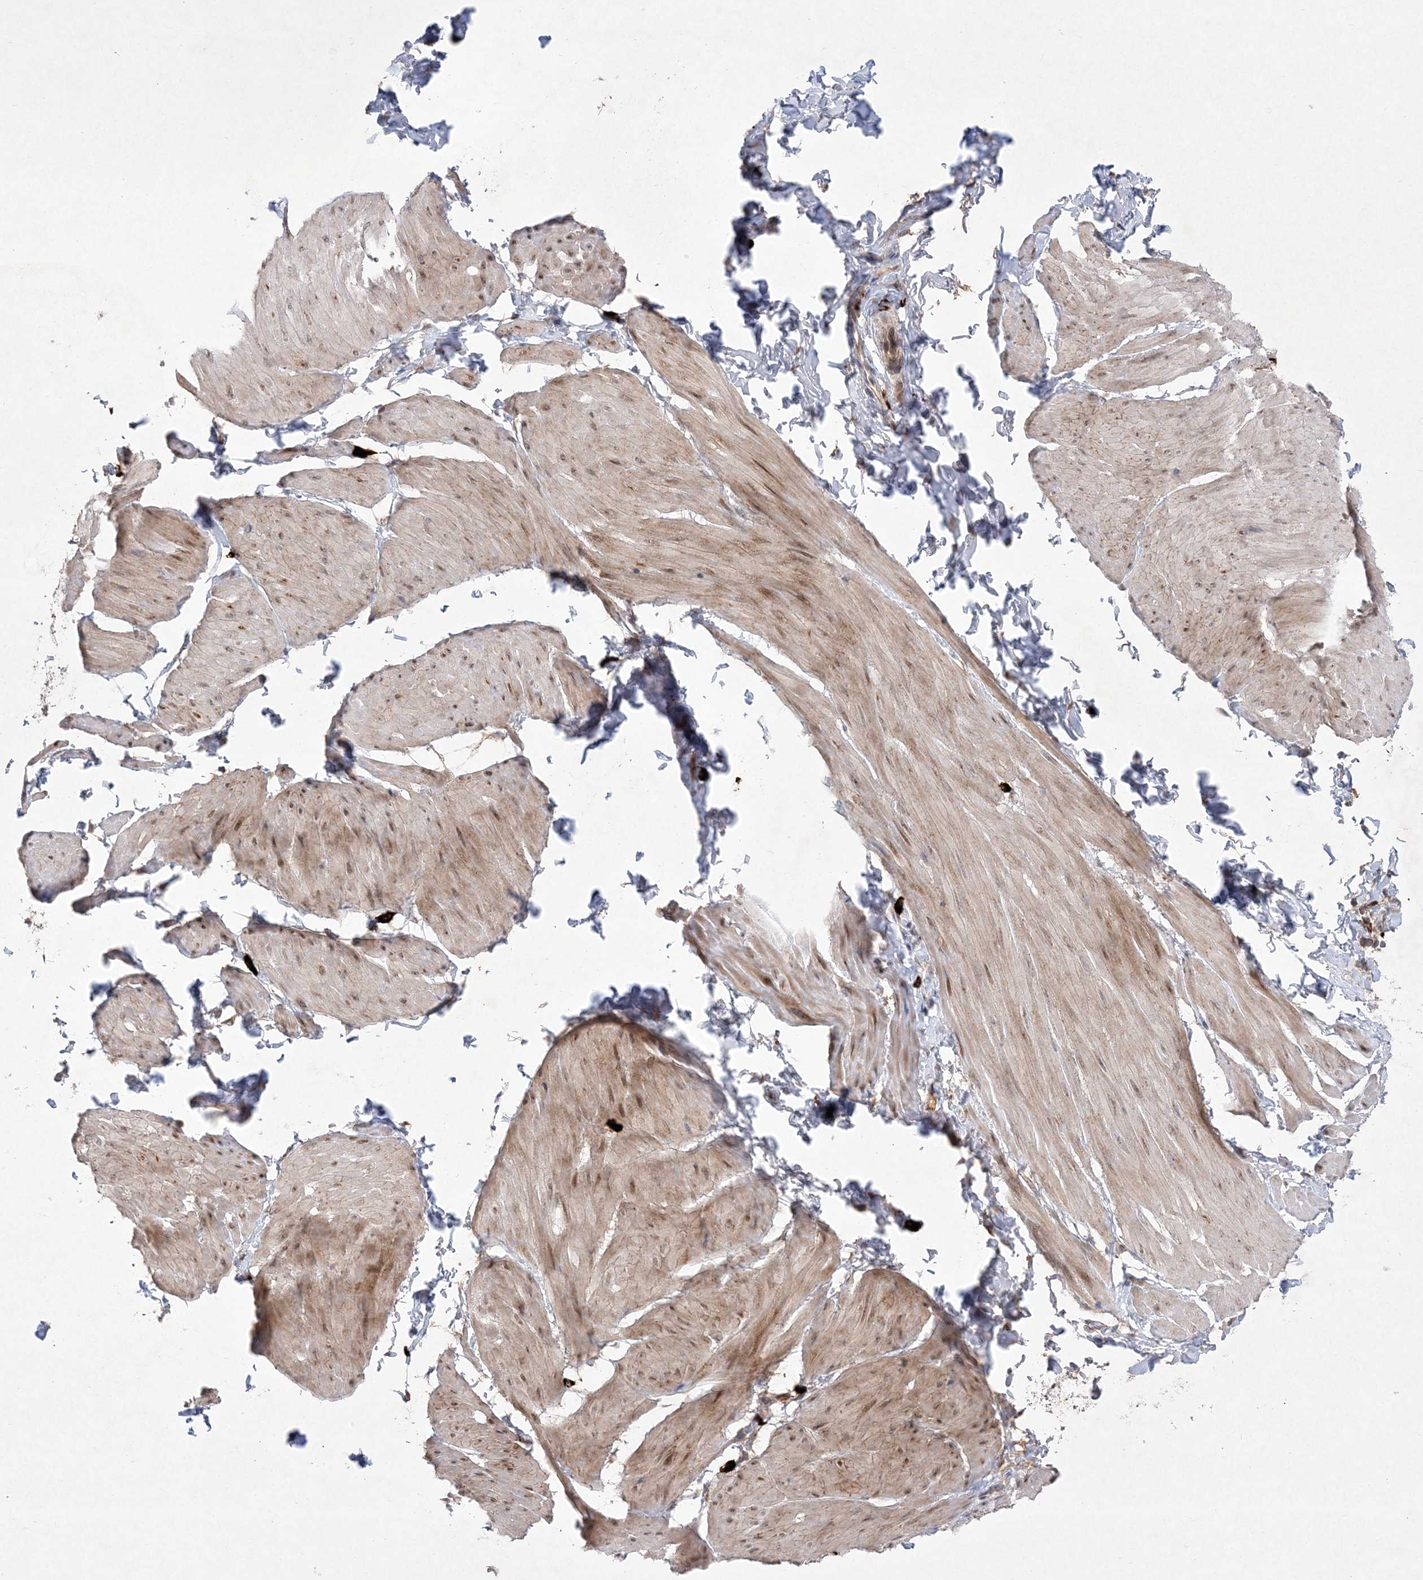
{"staining": {"intensity": "moderate", "quantity": "<25%", "location": "cytoplasmic/membranous,nuclear"}, "tissue": "smooth muscle", "cell_type": "Smooth muscle cells", "image_type": "normal", "snomed": [{"axis": "morphology", "description": "Urothelial carcinoma, High grade"}, {"axis": "topography", "description": "Urinary bladder"}], "caption": "Immunohistochemistry photomicrograph of benign human smooth muscle stained for a protein (brown), which exhibits low levels of moderate cytoplasmic/membranous,nuclear staining in about <25% of smooth muscle cells.", "gene": "CLNK", "patient": {"sex": "male", "age": 46}}